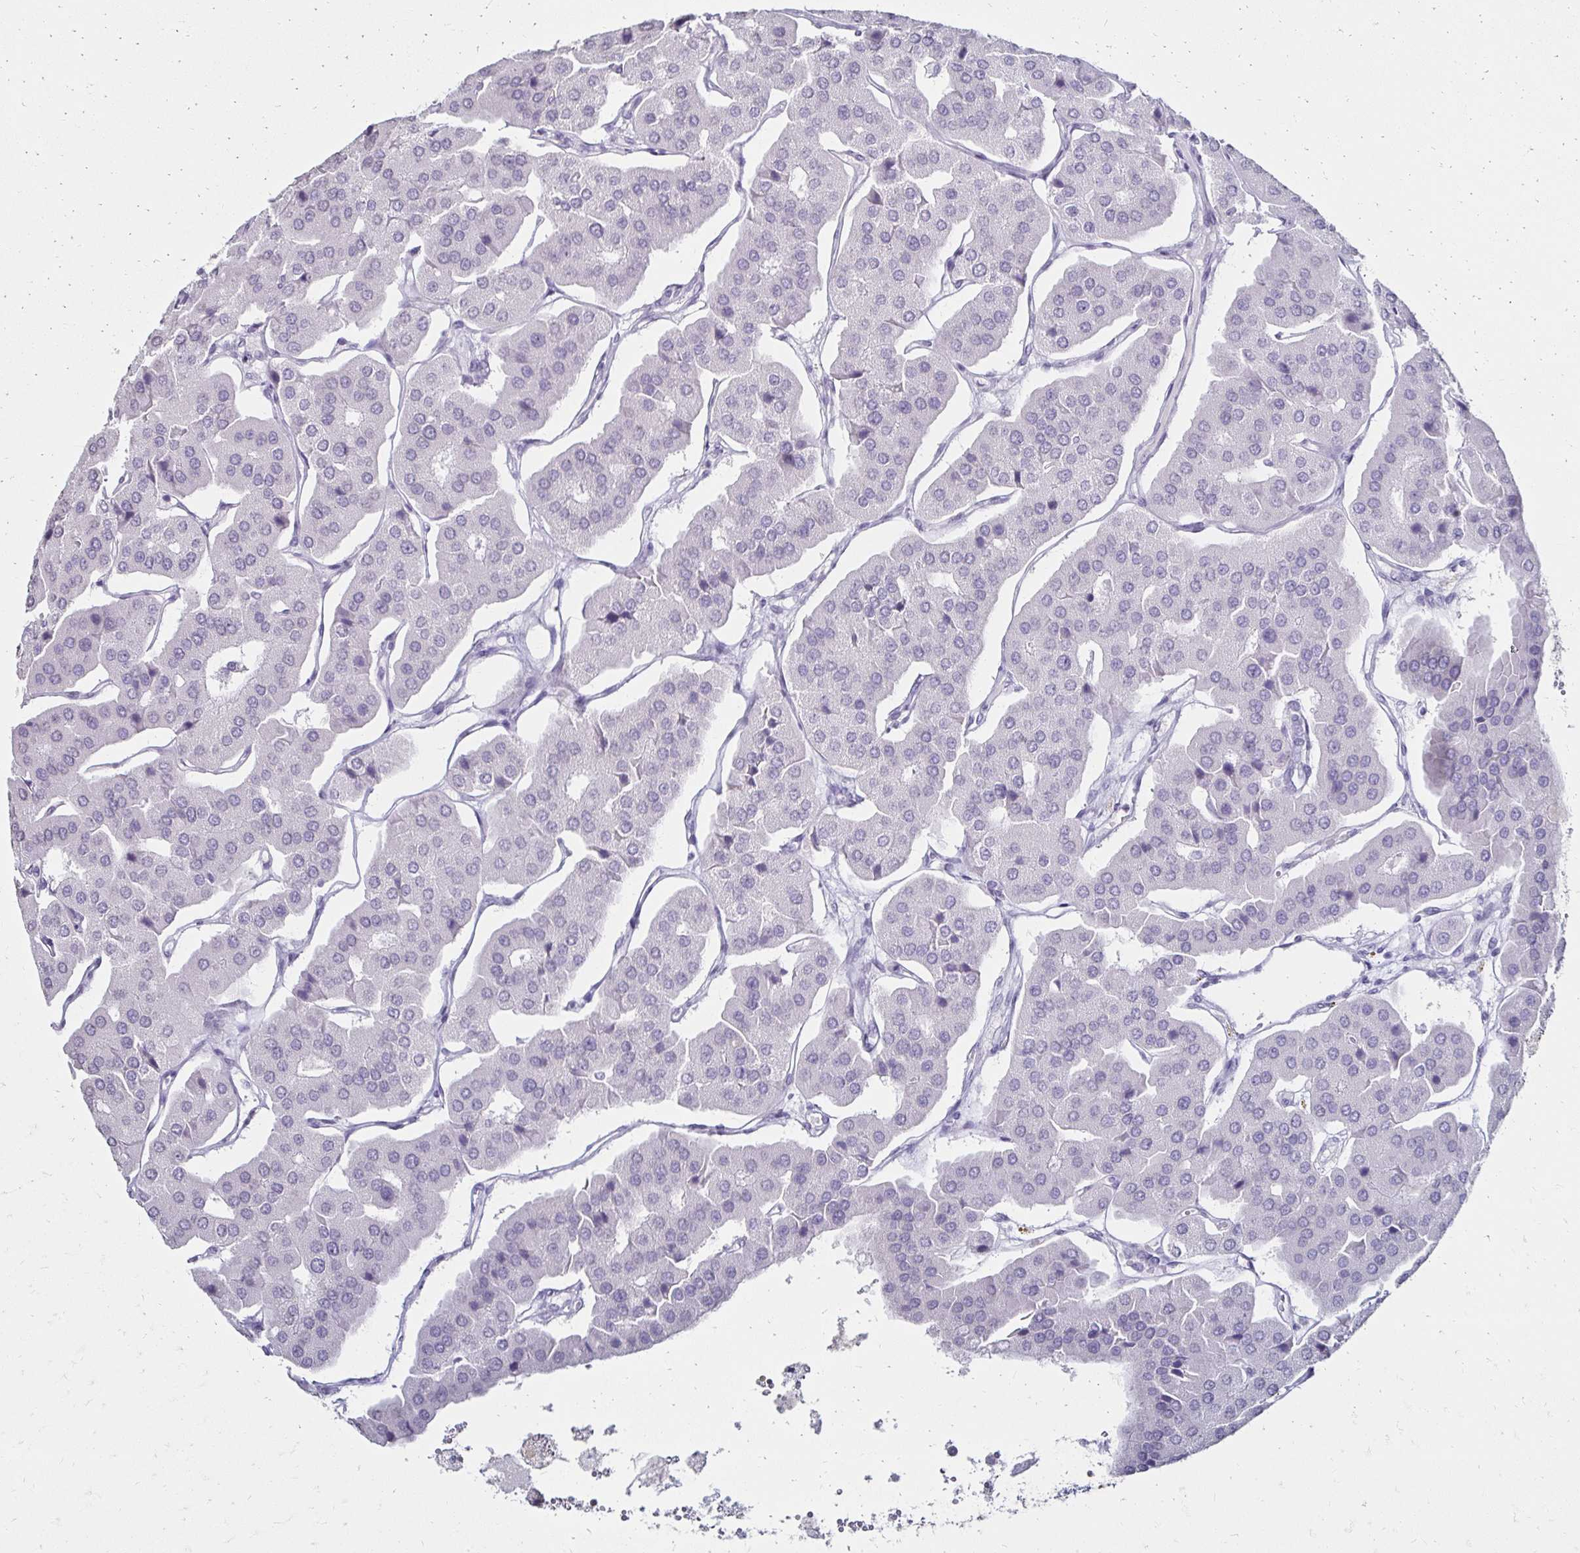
{"staining": {"intensity": "negative", "quantity": "none", "location": "none"}, "tissue": "parathyroid gland", "cell_type": "Glandular cells", "image_type": "normal", "snomed": [{"axis": "morphology", "description": "Normal tissue, NOS"}, {"axis": "morphology", "description": "Adenoma, NOS"}, {"axis": "topography", "description": "Parathyroid gland"}], "caption": "Immunohistochemistry of benign parathyroid gland exhibits no positivity in glandular cells.", "gene": "TOMM34", "patient": {"sex": "female", "age": 86}}